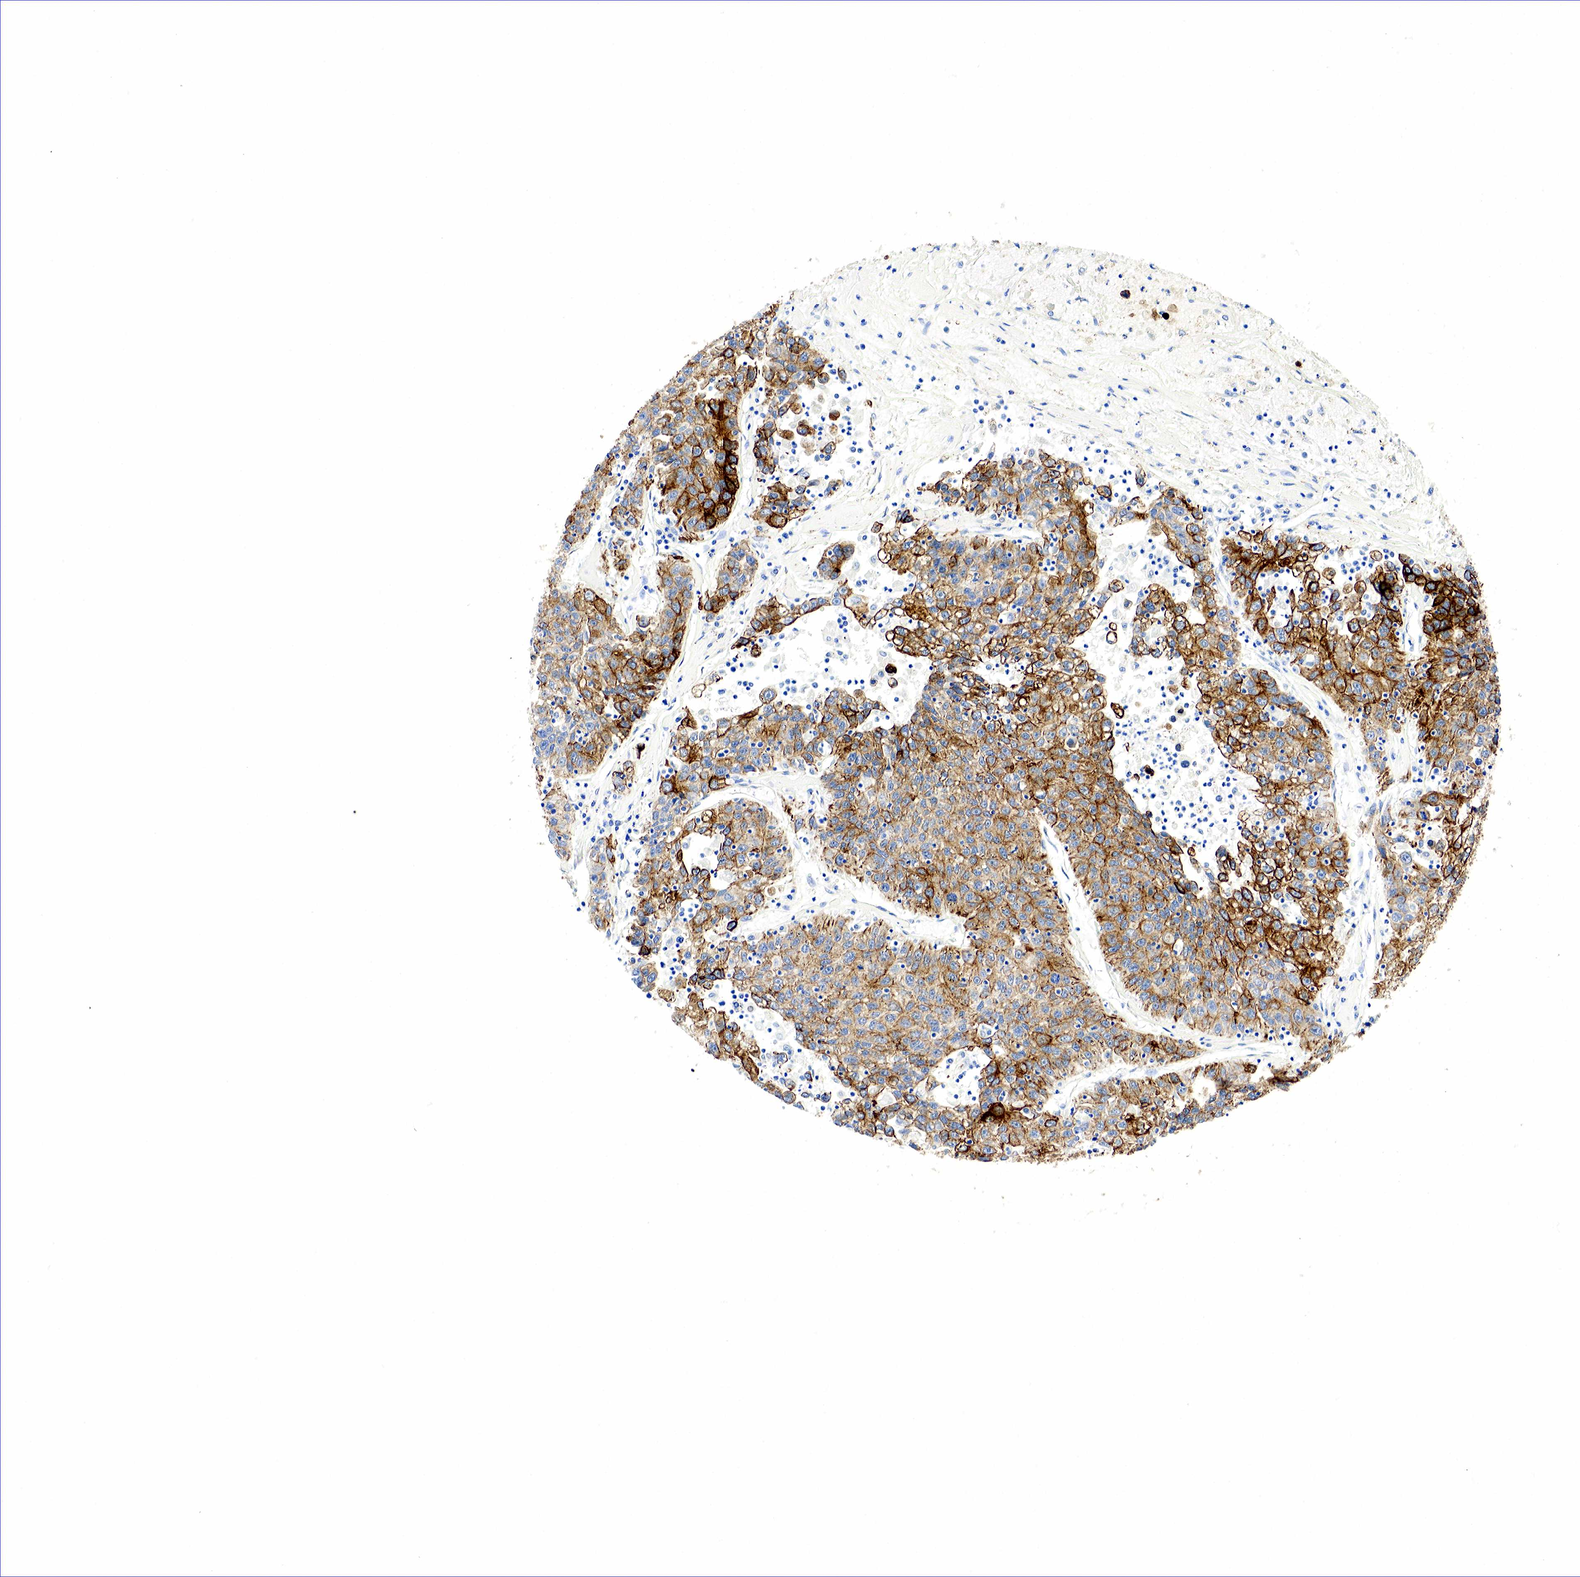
{"staining": {"intensity": "strong", "quantity": ">75%", "location": "cytoplasmic/membranous"}, "tissue": "liver cancer", "cell_type": "Tumor cells", "image_type": "cancer", "snomed": [{"axis": "morphology", "description": "Carcinoma, Hepatocellular, NOS"}, {"axis": "topography", "description": "Liver"}], "caption": "An image of hepatocellular carcinoma (liver) stained for a protein shows strong cytoplasmic/membranous brown staining in tumor cells.", "gene": "KRT18", "patient": {"sex": "male", "age": 49}}